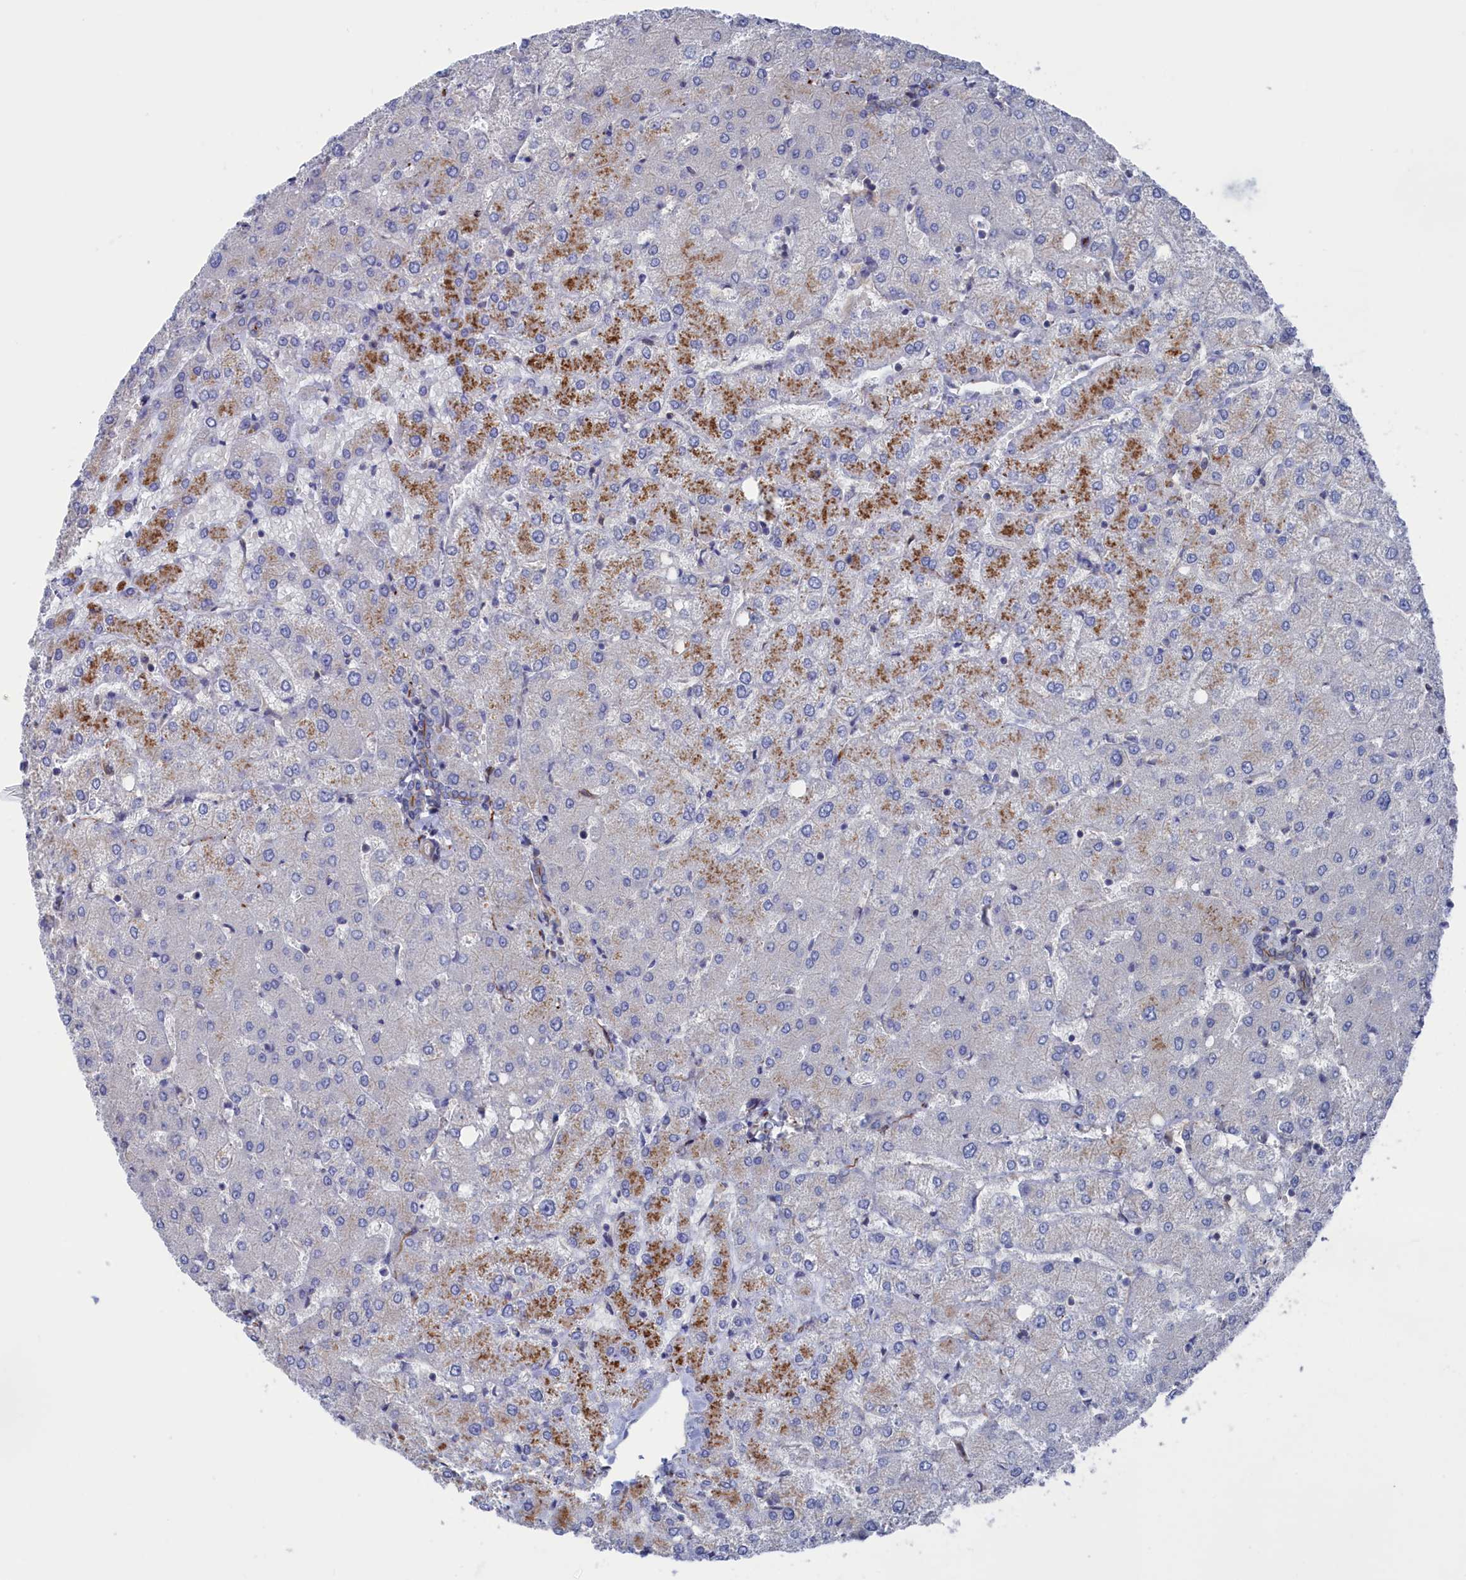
{"staining": {"intensity": "weak", "quantity": "25%-75%", "location": "cytoplasmic/membranous"}, "tissue": "liver", "cell_type": "Cholangiocytes", "image_type": "normal", "snomed": [{"axis": "morphology", "description": "Normal tissue, NOS"}, {"axis": "topography", "description": "Liver"}], "caption": "Immunohistochemistry of unremarkable human liver reveals low levels of weak cytoplasmic/membranous staining in about 25%-75% of cholangiocytes.", "gene": "NUTF2", "patient": {"sex": "female", "age": 54}}